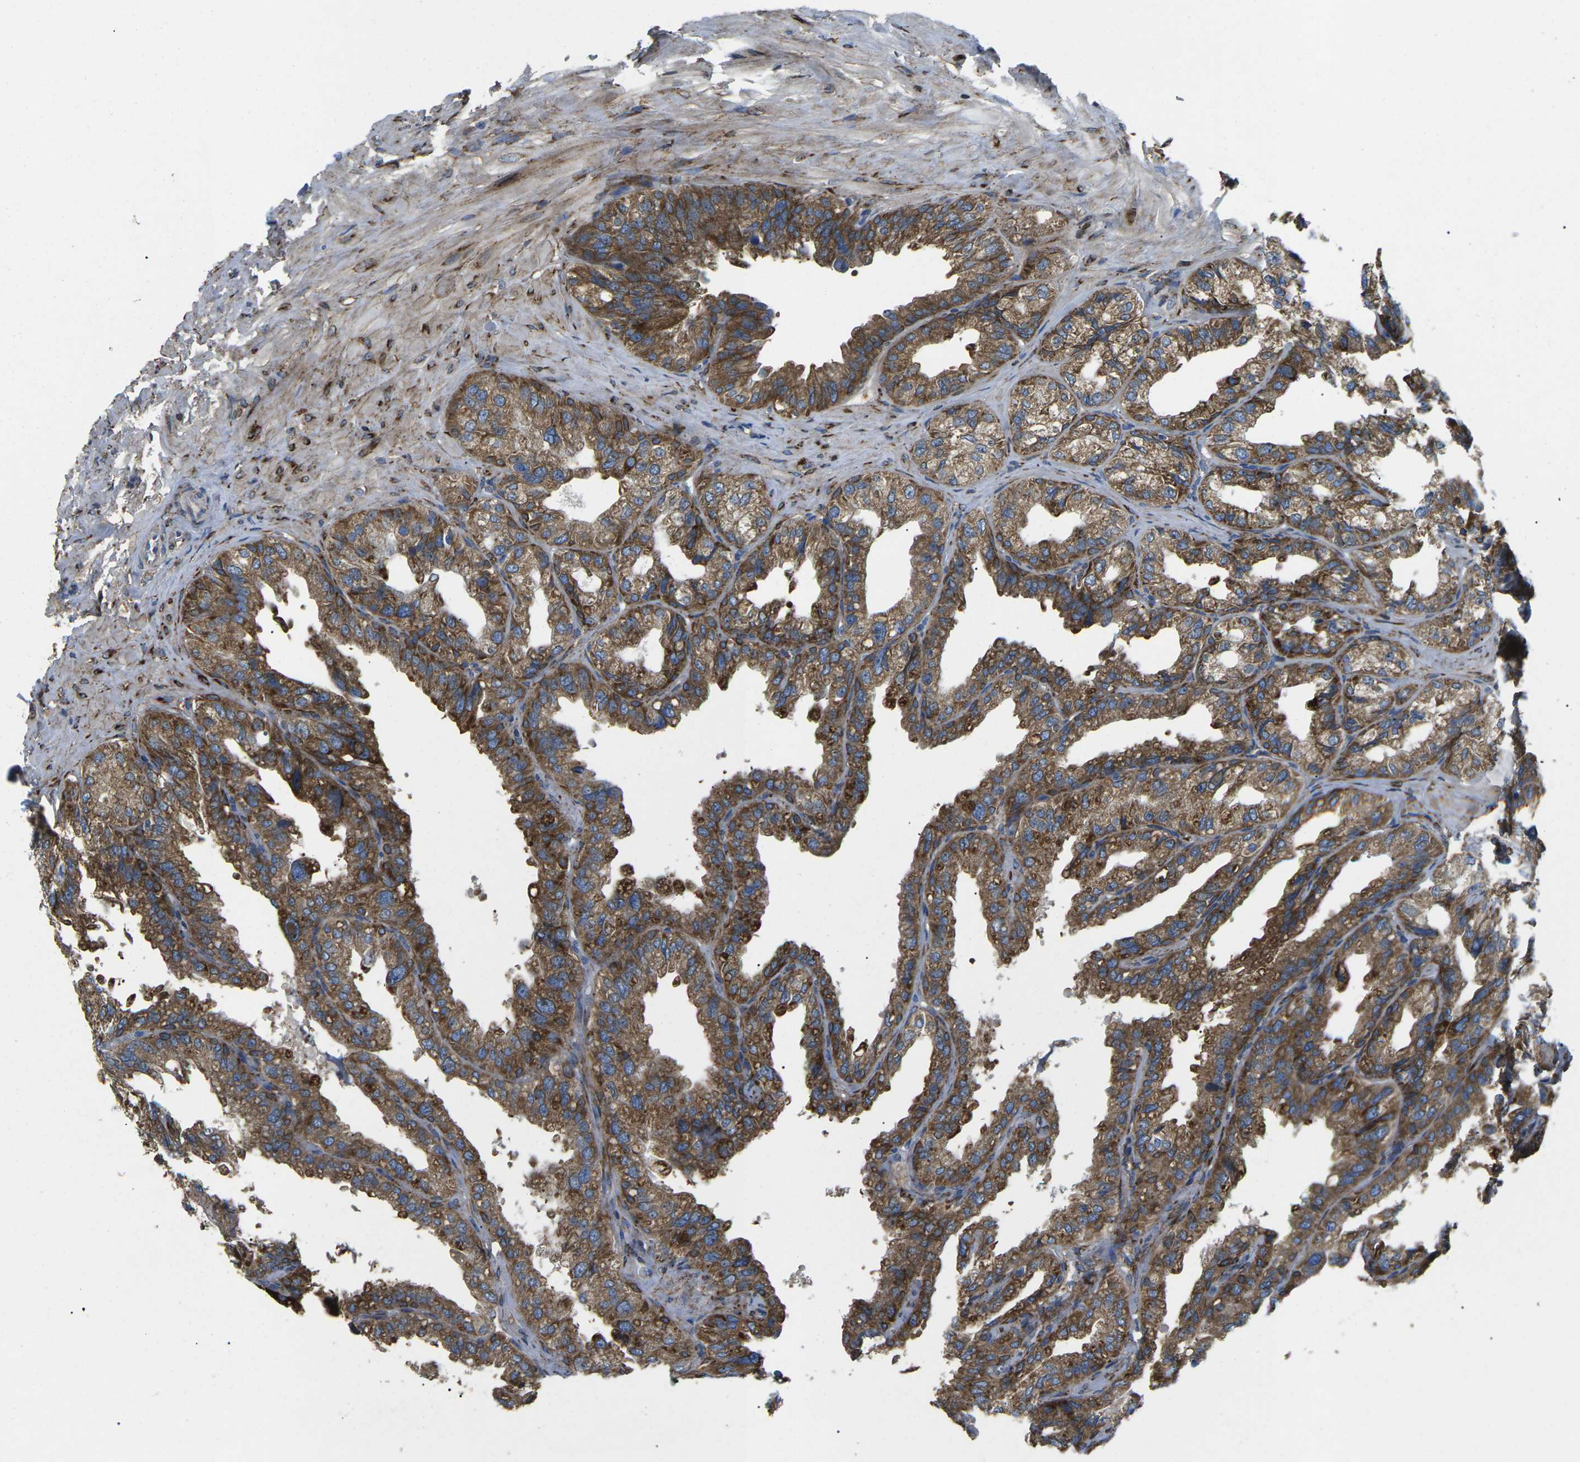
{"staining": {"intensity": "moderate", "quantity": ">75%", "location": "cytoplasmic/membranous"}, "tissue": "seminal vesicle", "cell_type": "Glandular cells", "image_type": "normal", "snomed": [{"axis": "morphology", "description": "Normal tissue, NOS"}, {"axis": "topography", "description": "Seminal veicle"}], "caption": "This is a histology image of immunohistochemistry (IHC) staining of normal seminal vesicle, which shows moderate positivity in the cytoplasmic/membranous of glandular cells.", "gene": "PDZD8", "patient": {"sex": "male", "age": 68}}